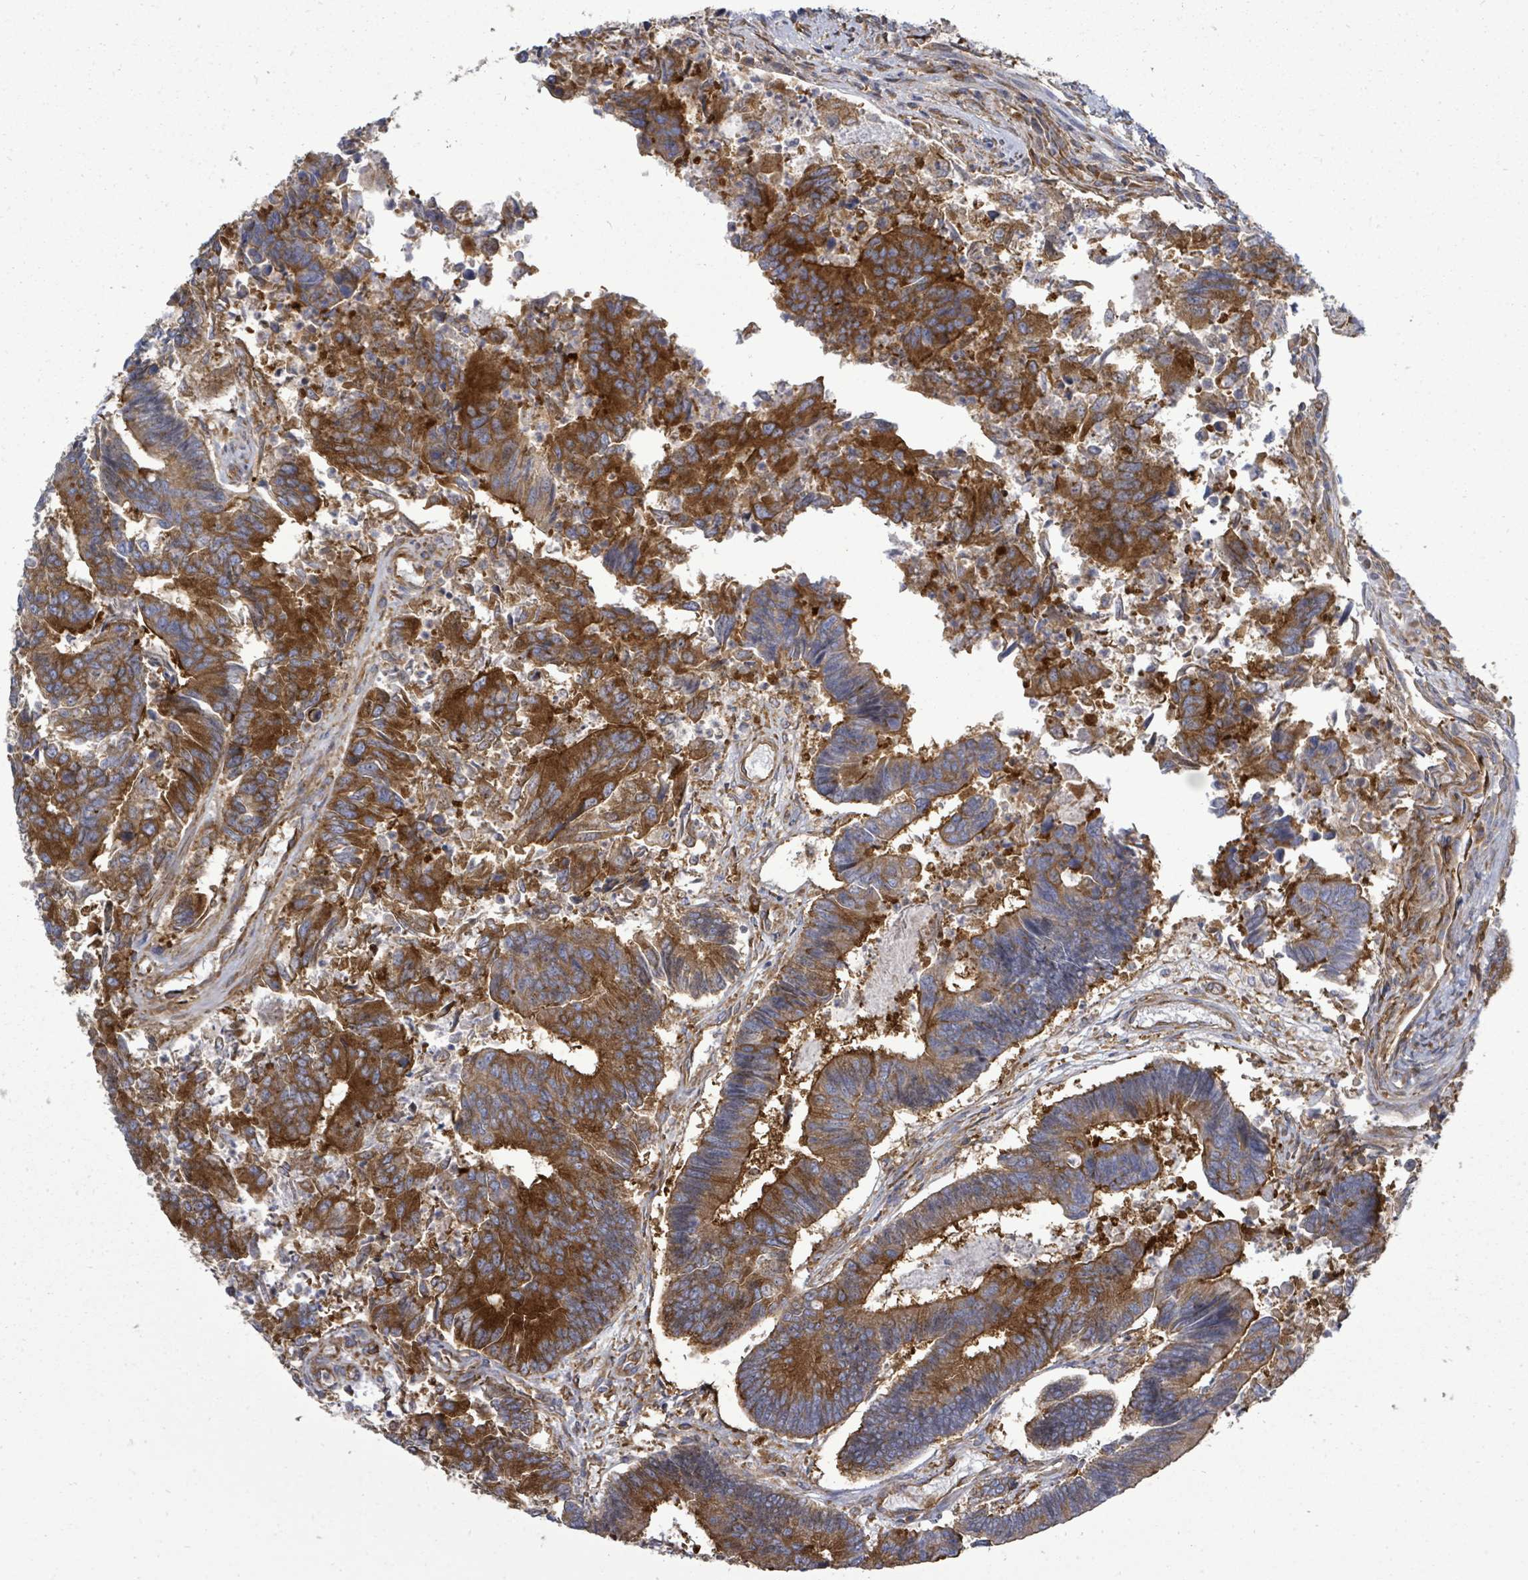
{"staining": {"intensity": "strong", "quantity": ">75%", "location": "cytoplasmic/membranous"}, "tissue": "colorectal cancer", "cell_type": "Tumor cells", "image_type": "cancer", "snomed": [{"axis": "morphology", "description": "Adenocarcinoma, NOS"}, {"axis": "topography", "description": "Colon"}], "caption": "High-power microscopy captured an immunohistochemistry (IHC) image of colorectal cancer, revealing strong cytoplasmic/membranous expression in about >75% of tumor cells. (DAB (3,3'-diaminobenzidine) = brown stain, brightfield microscopy at high magnification).", "gene": "EIF3C", "patient": {"sex": "female", "age": 67}}